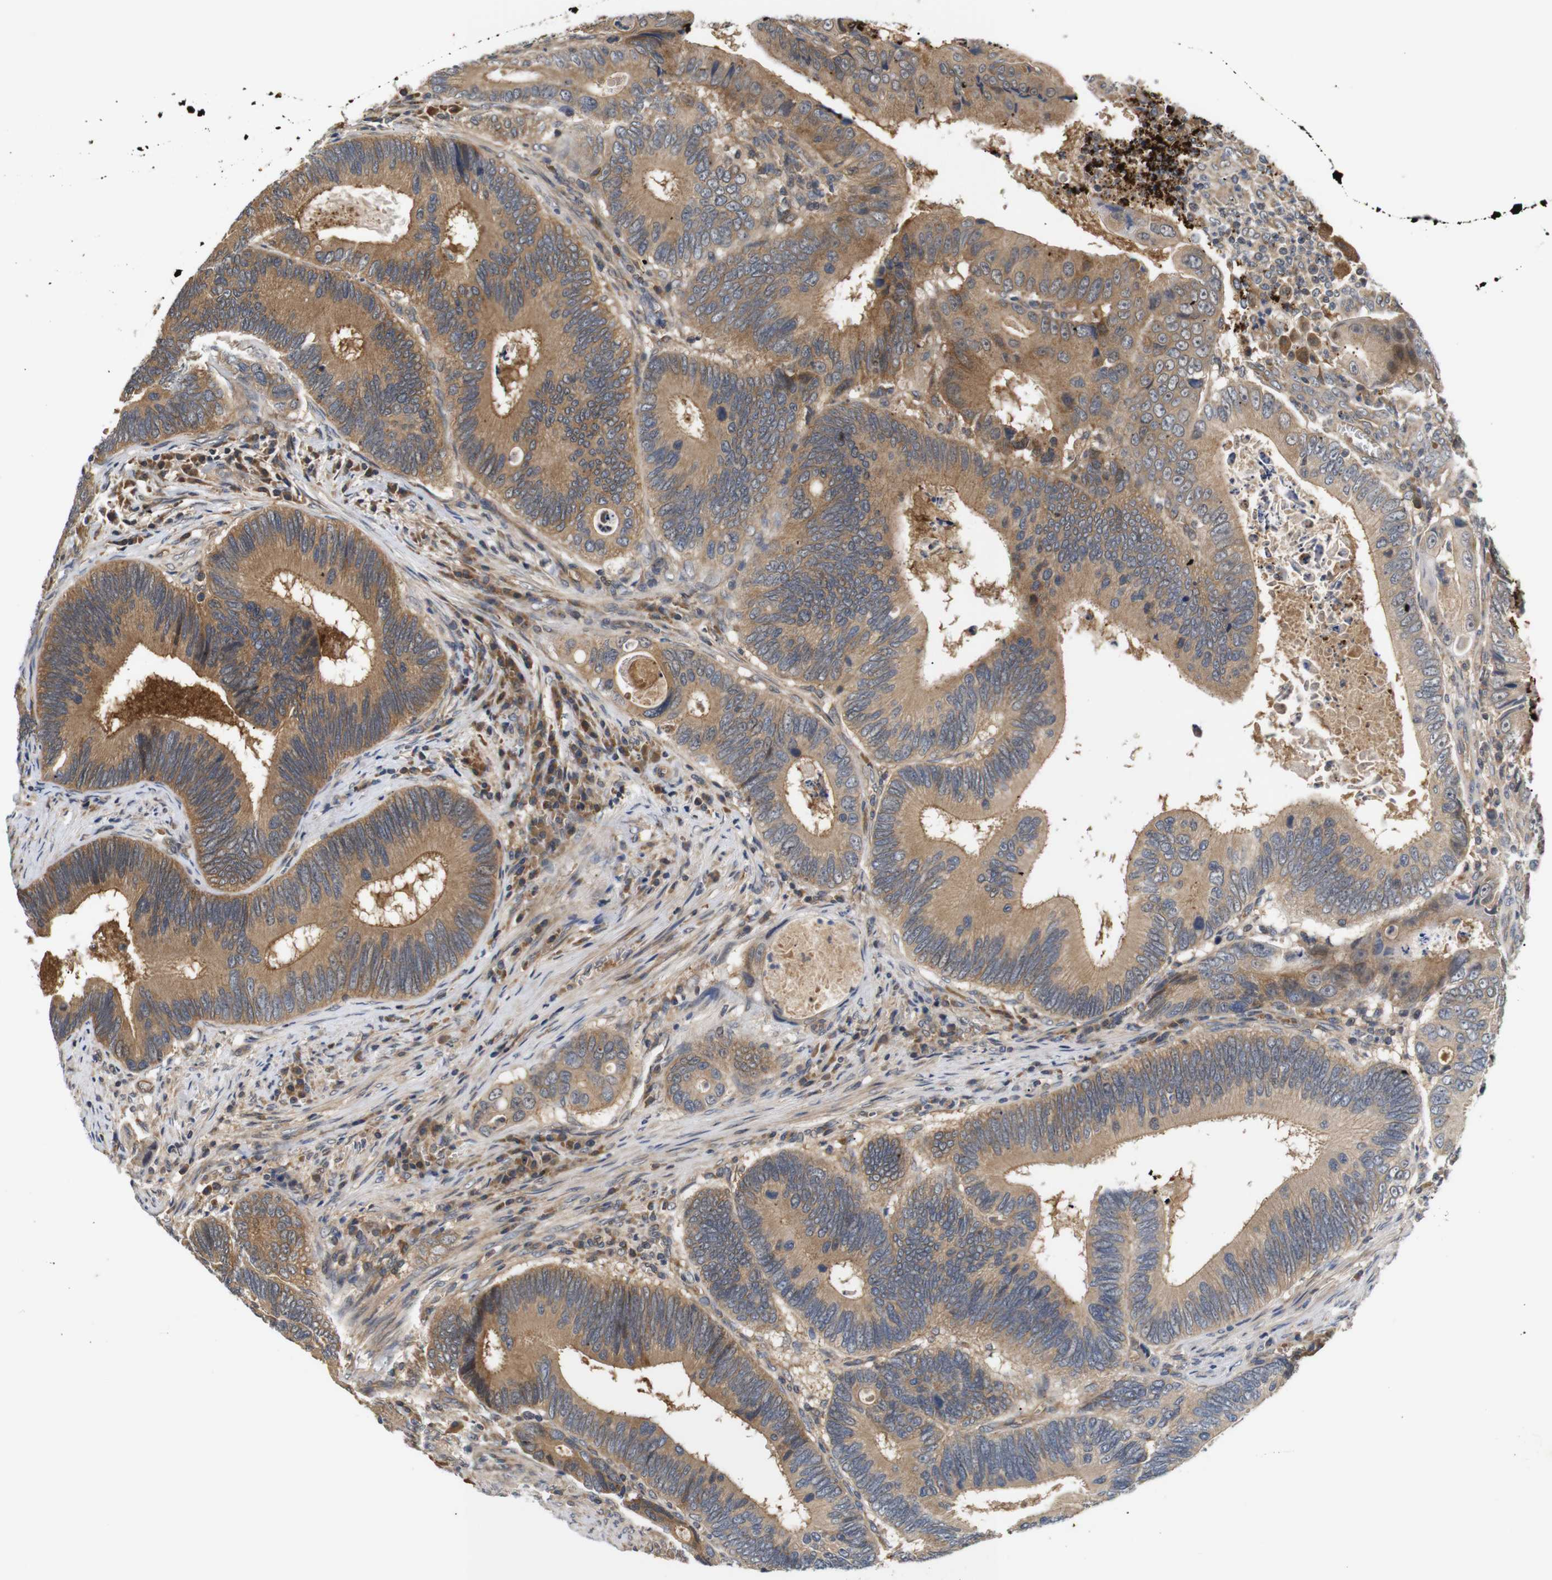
{"staining": {"intensity": "moderate", "quantity": ">75%", "location": "cytoplasmic/membranous"}, "tissue": "colorectal cancer", "cell_type": "Tumor cells", "image_type": "cancer", "snomed": [{"axis": "morphology", "description": "Inflammation, NOS"}, {"axis": "morphology", "description": "Adenocarcinoma, NOS"}, {"axis": "topography", "description": "Colon"}], "caption": "Protein staining by immunohistochemistry (IHC) displays moderate cytoplasmic/membranous expression in about >75% of tumor cells in colorectal cancer (adenocarcinoma).", "gene": "RIPK1", "patient": {"sex": "male", "age": 72}}